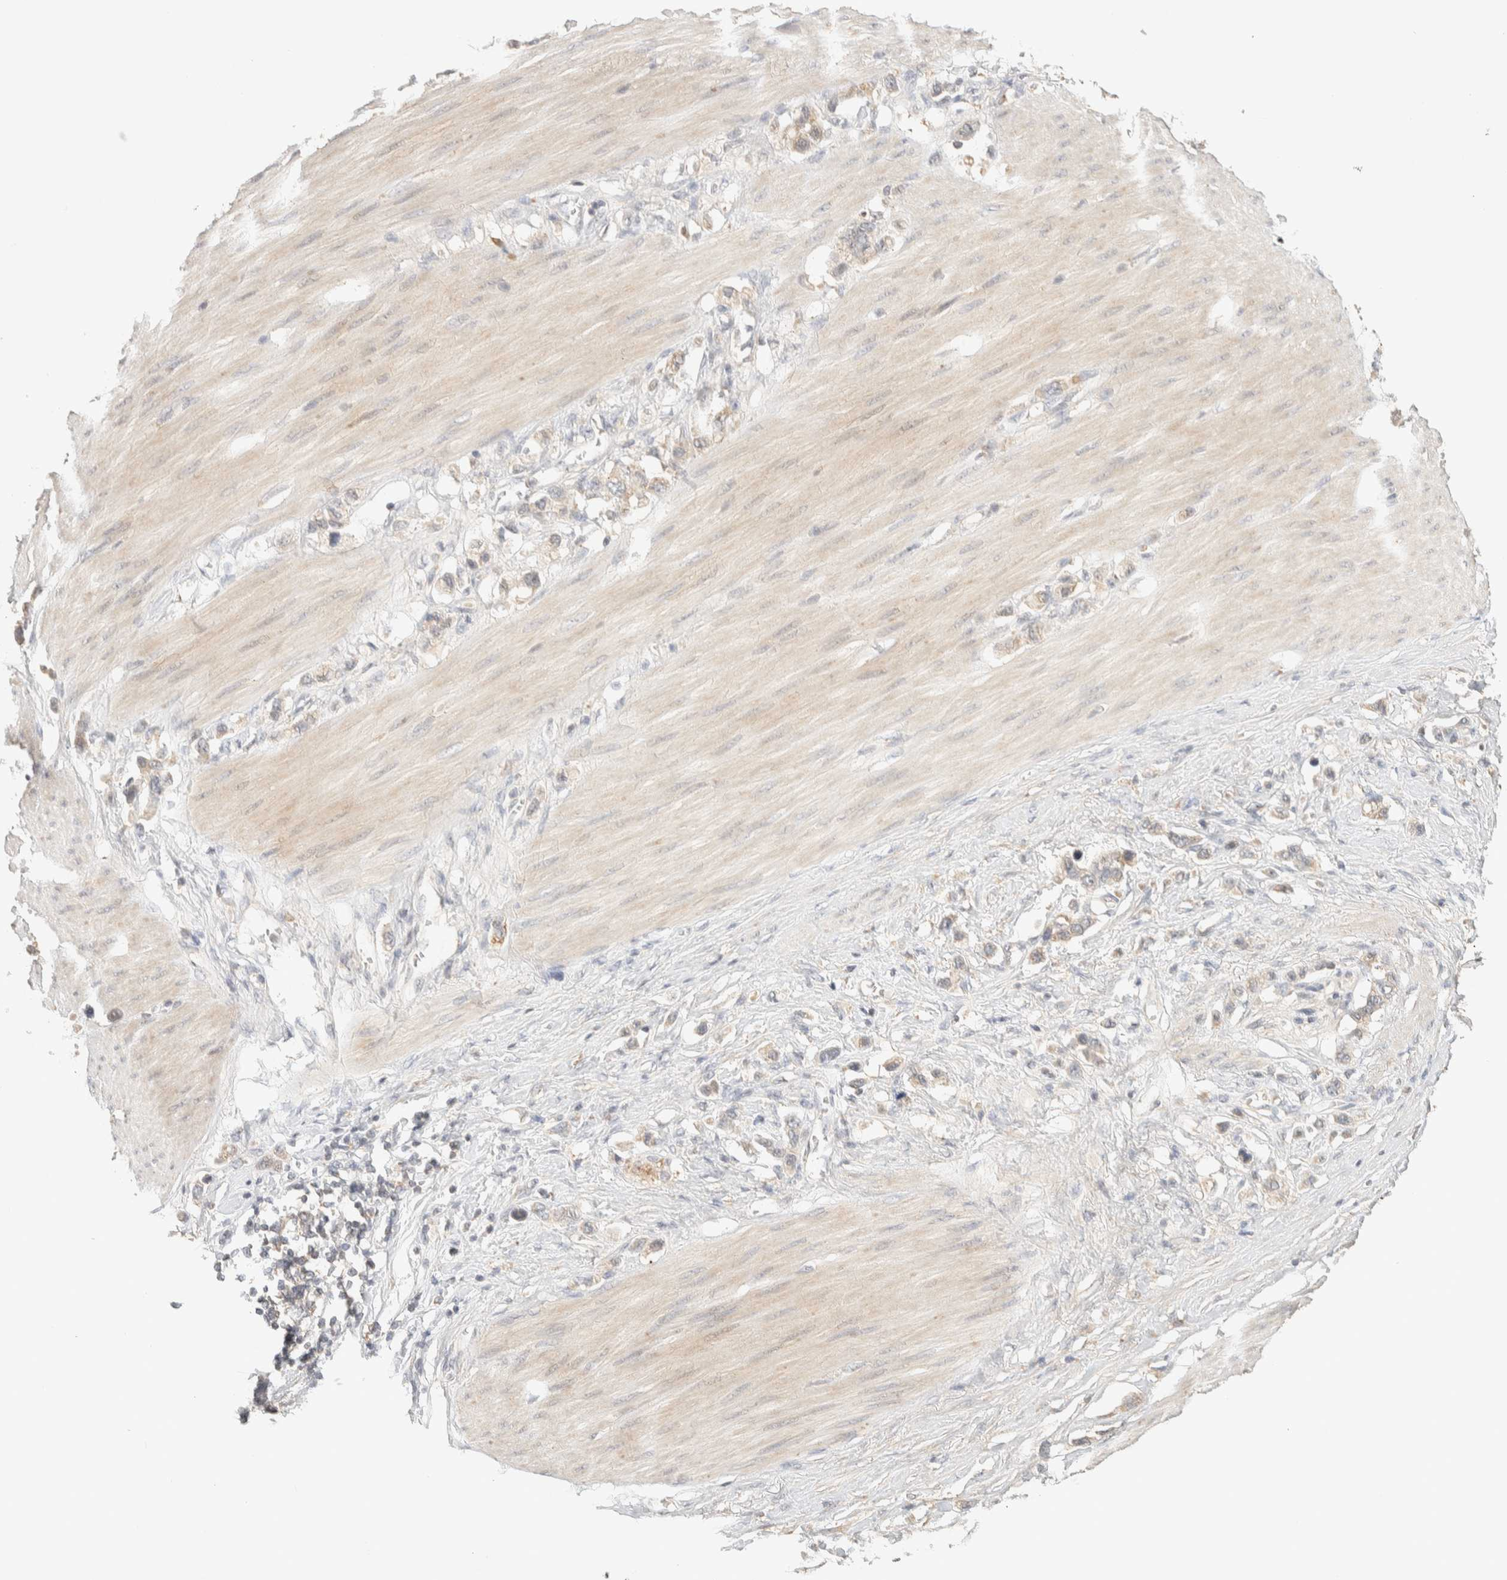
{"staining": {"intensity": "weak", "quantity": "<25%", "location": "cytoplasmic/membranous"}, "tissue": "stomach cancer", "cell_type": "Tumor cells", "image_type": "cancer", "snomed": [{"axis": "morphology", "description": "Adenocarcinoma, NOS"}, {"axis": "topography", "description": "Stomach"}], "caption": "Immunohistochemical staining of human adenocarcinoma (stomach) displays no significant expression in tumor cells.", "gene": "ITPA", "patient": {"sex": "female", "age": 65}}